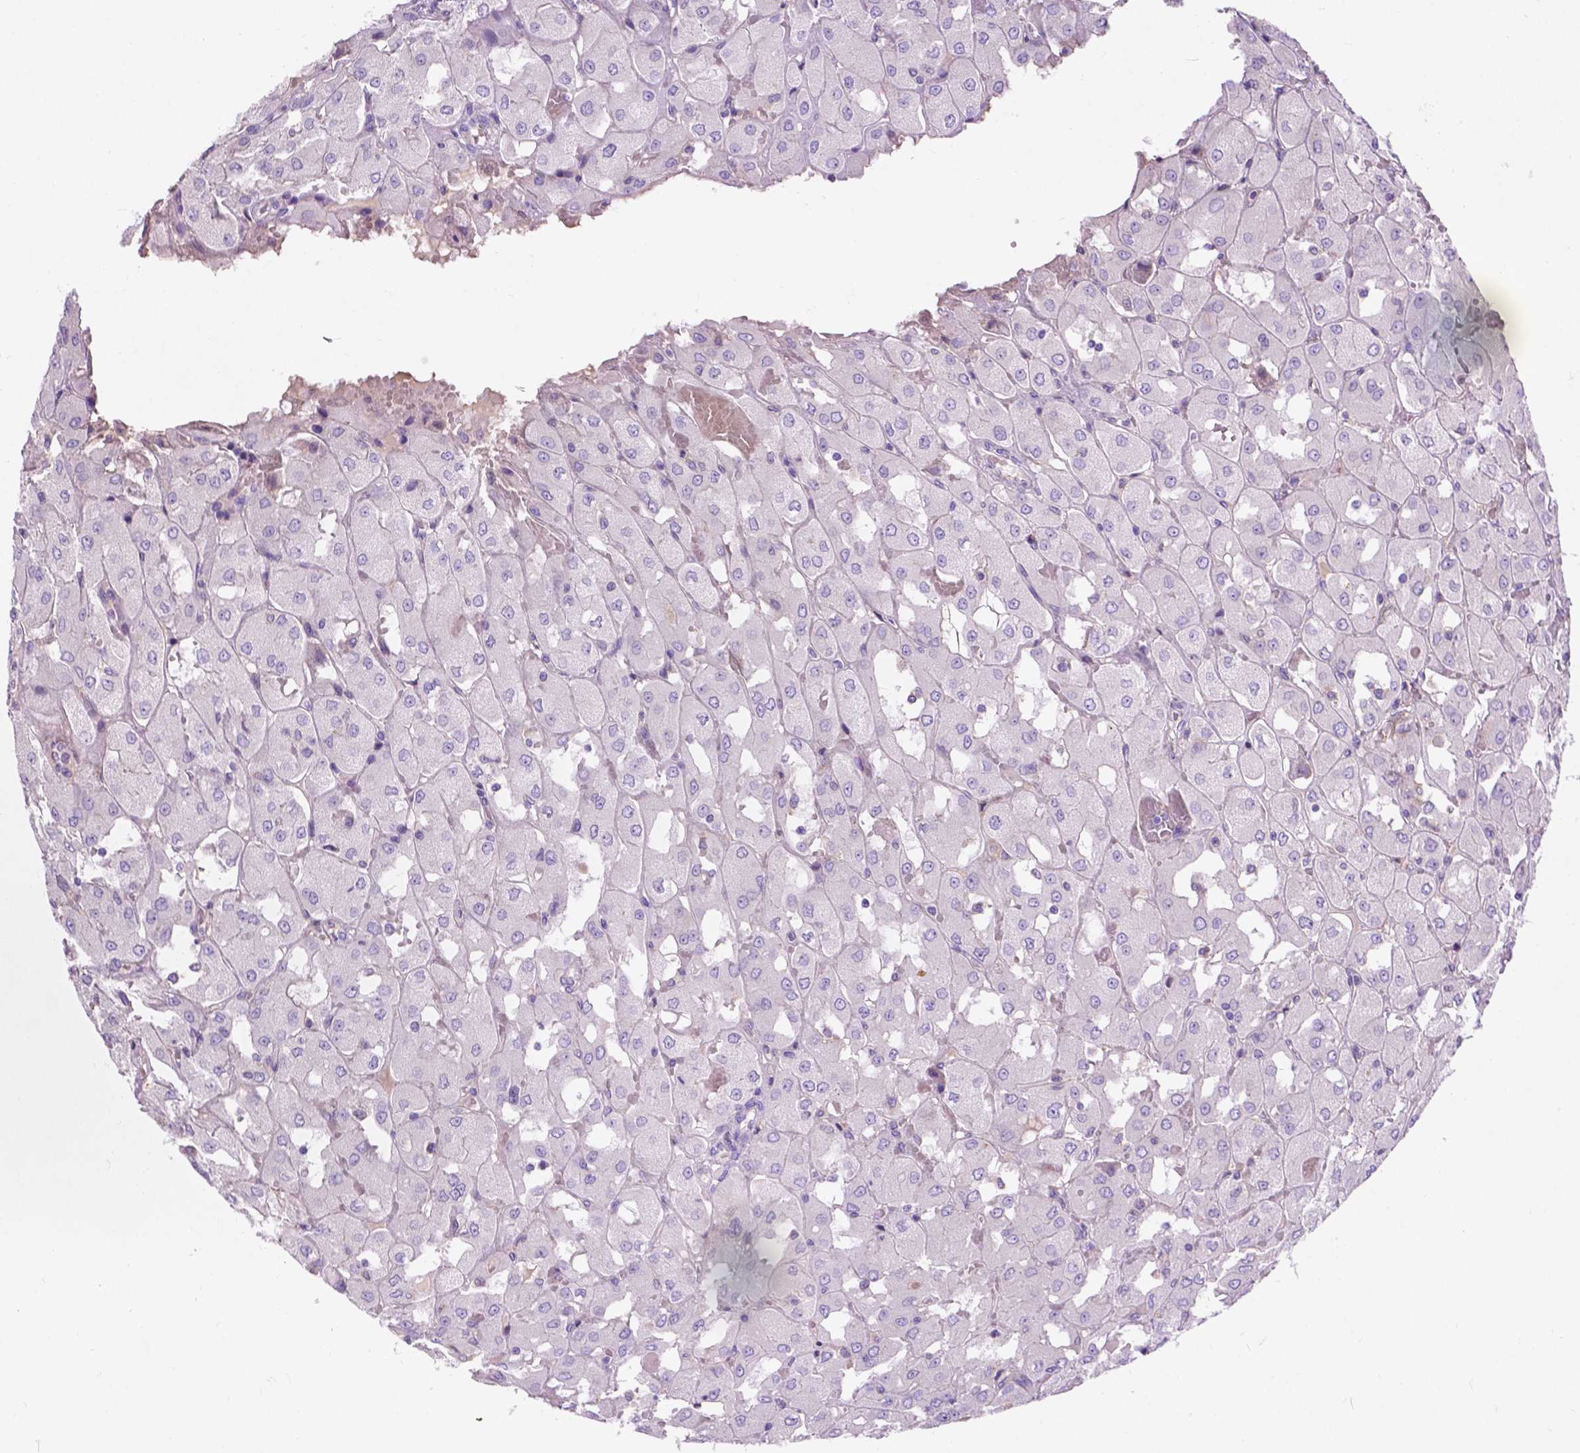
{"staining": {"intensity": "negative", "quantity": "none", "location": "none"}, "tissue": "renal cancer", "cell_type": "Tumor cells", "image_type": "cancer", "snomed": [{"axis": "morphology", "description": "Adenocarcinoma, NOS"}, {"axis": "topography", "description": "Kidney"}], "caption": "There is no significant staining in tumor cells of renal cancer.", "gene": "NOXO1", "patient": {"sex": "male", "age": 72}}